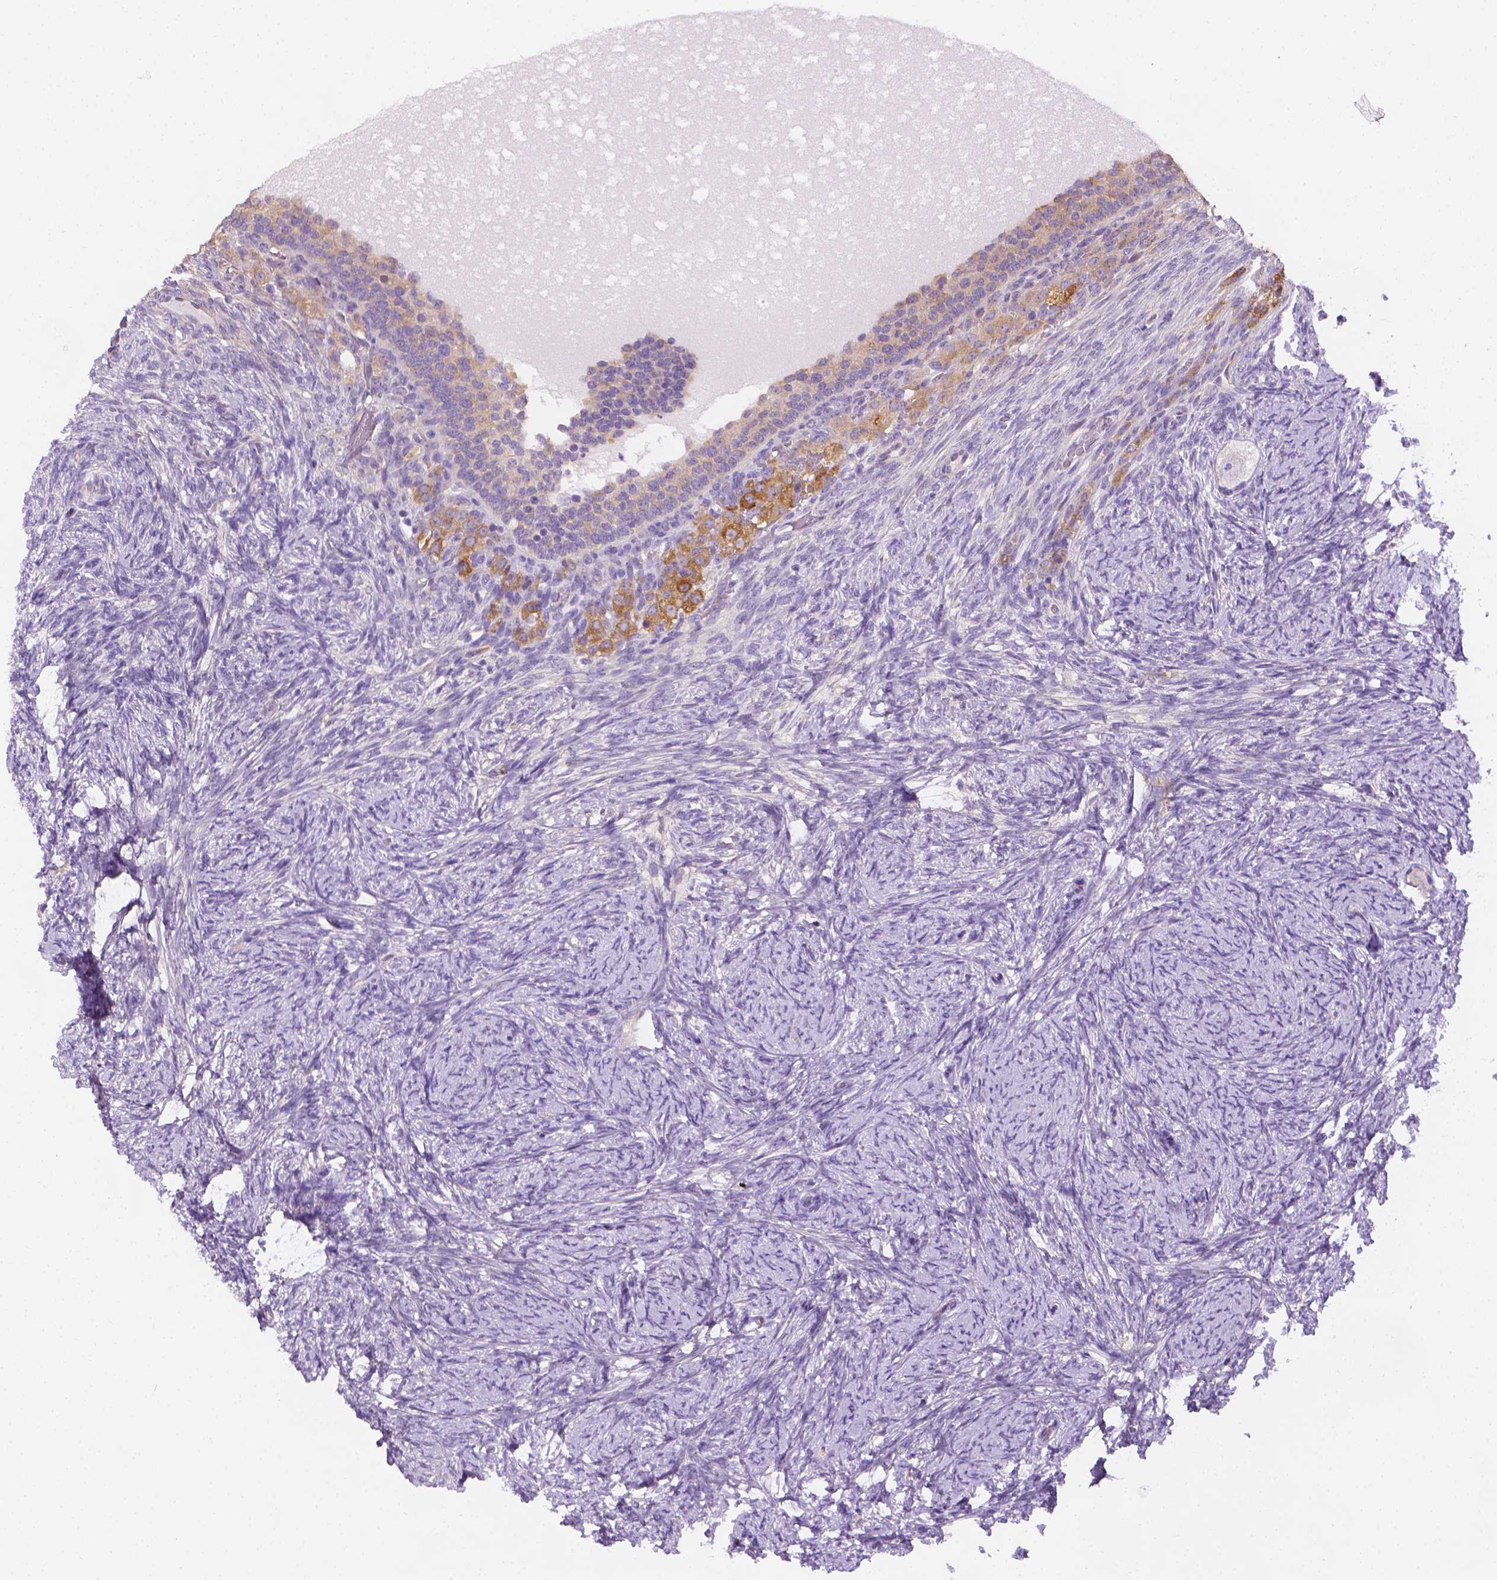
{"staining": {"intensity": "weak", "quantity": ">75%", "location": "cytoplasmic/membranous"}, "tissue": "ovary", "cell_type": "Follicle cells", "image_type": "normal", "snomed": [{"axis": "morphology", "description": "Normal tissue, NOS"}, {"axis": "topography", "description": "Ovary"}], "caption": "Human ovary stained with a brown dye demonstrates weak cytoplasmic/membranous positive staining in about >75% of follicle cells.", "gene": "FASN", "patient": {"sex": "female", "age": 34}}